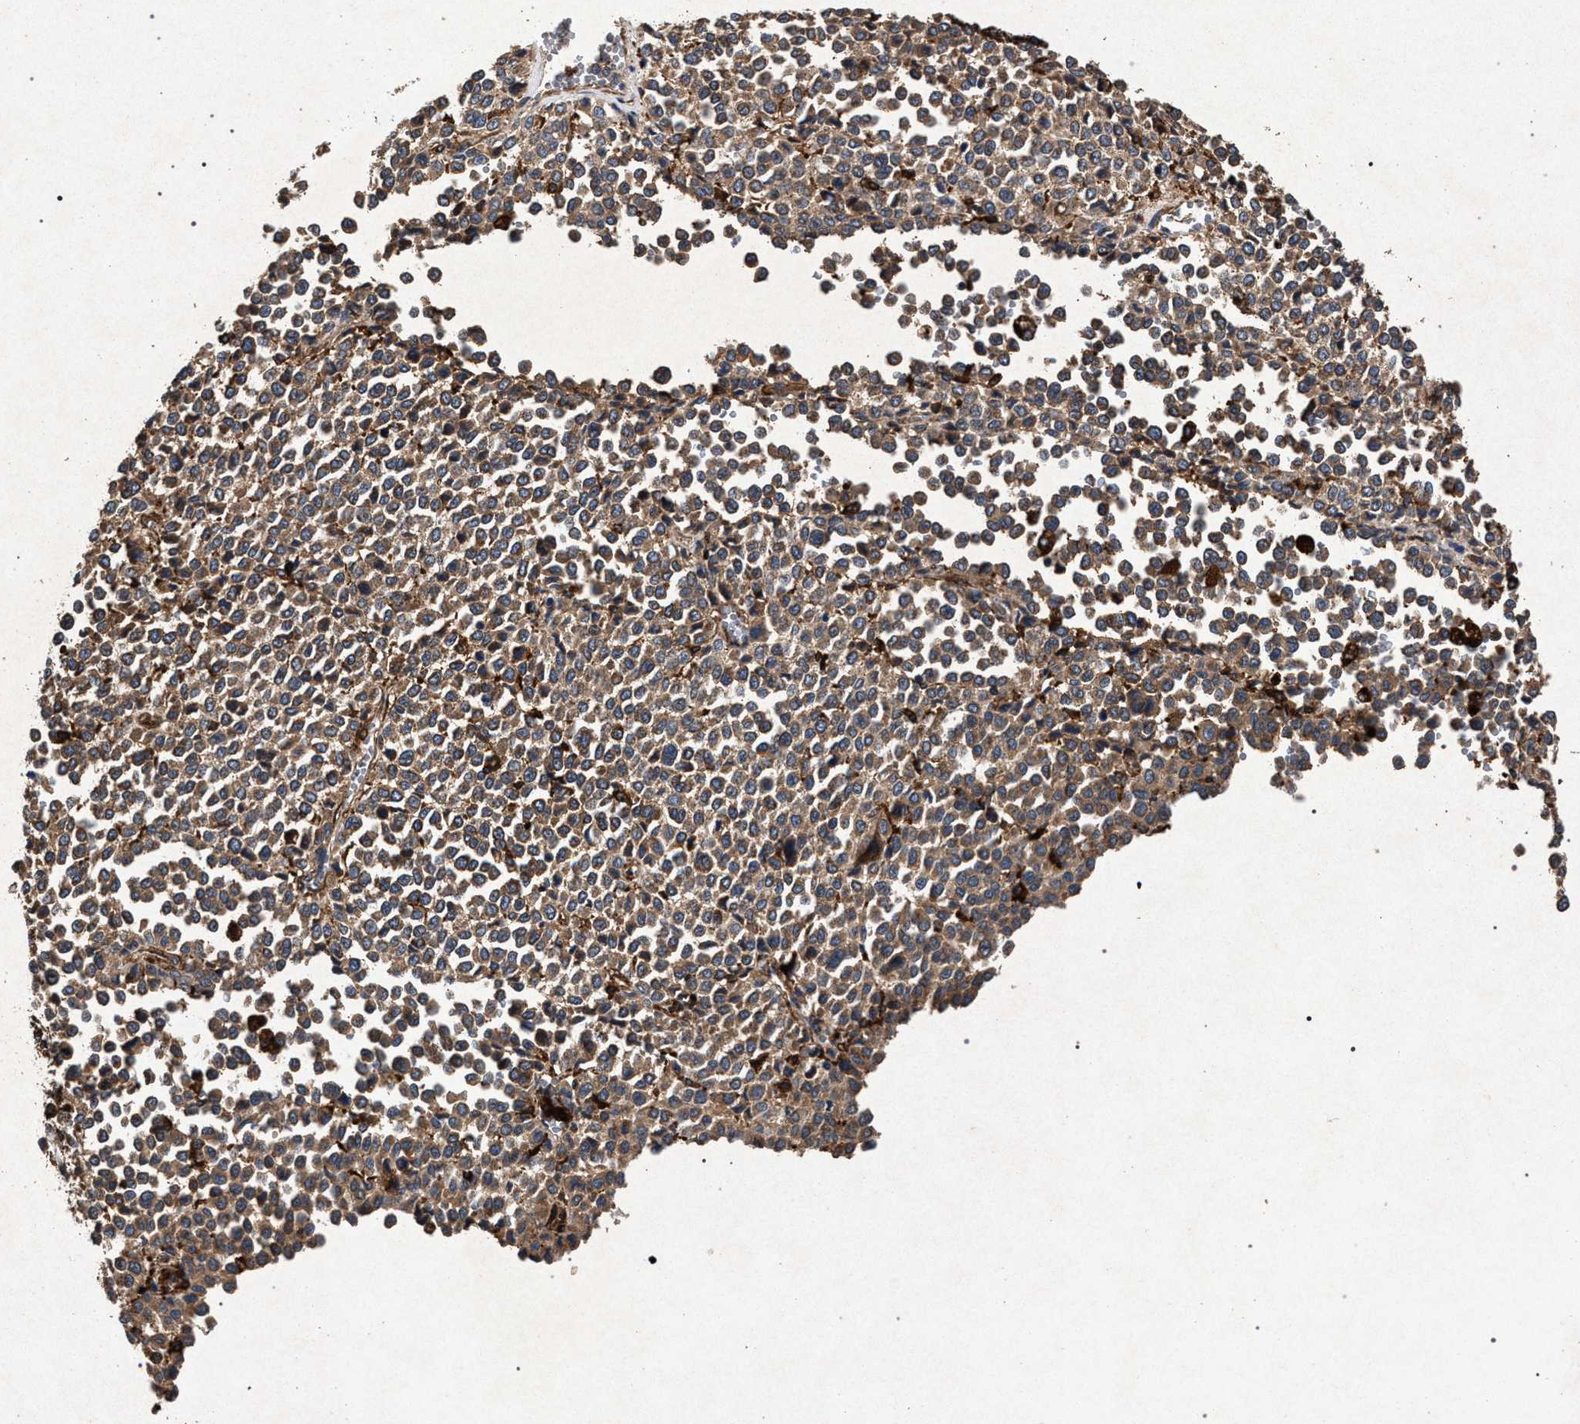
{"staining": {"intensity": "moderate", "quantity": ">75%", "location": "cytoplasmic/membranous"}, "tissue": "melanoma", "cell_type": "Tumor cells", "image_type": "cancer", "snomed": [{"axis": "morphology", "description": "Malignant melanoma, Metastatic site"}, {"axis": "topography", "description": "Pancreas"}], "caption": "A brown stain highlights moderate cytoplasmic/membranous staining of a protein in malignant melanoma (metastatic site) tumor cells. (DAB (3,3'-diaminobenzidine) IHC with brightfield microscopy, high magnification).", "gene": "MARCKS", "patient": {"sex": "female", "age": 30}}